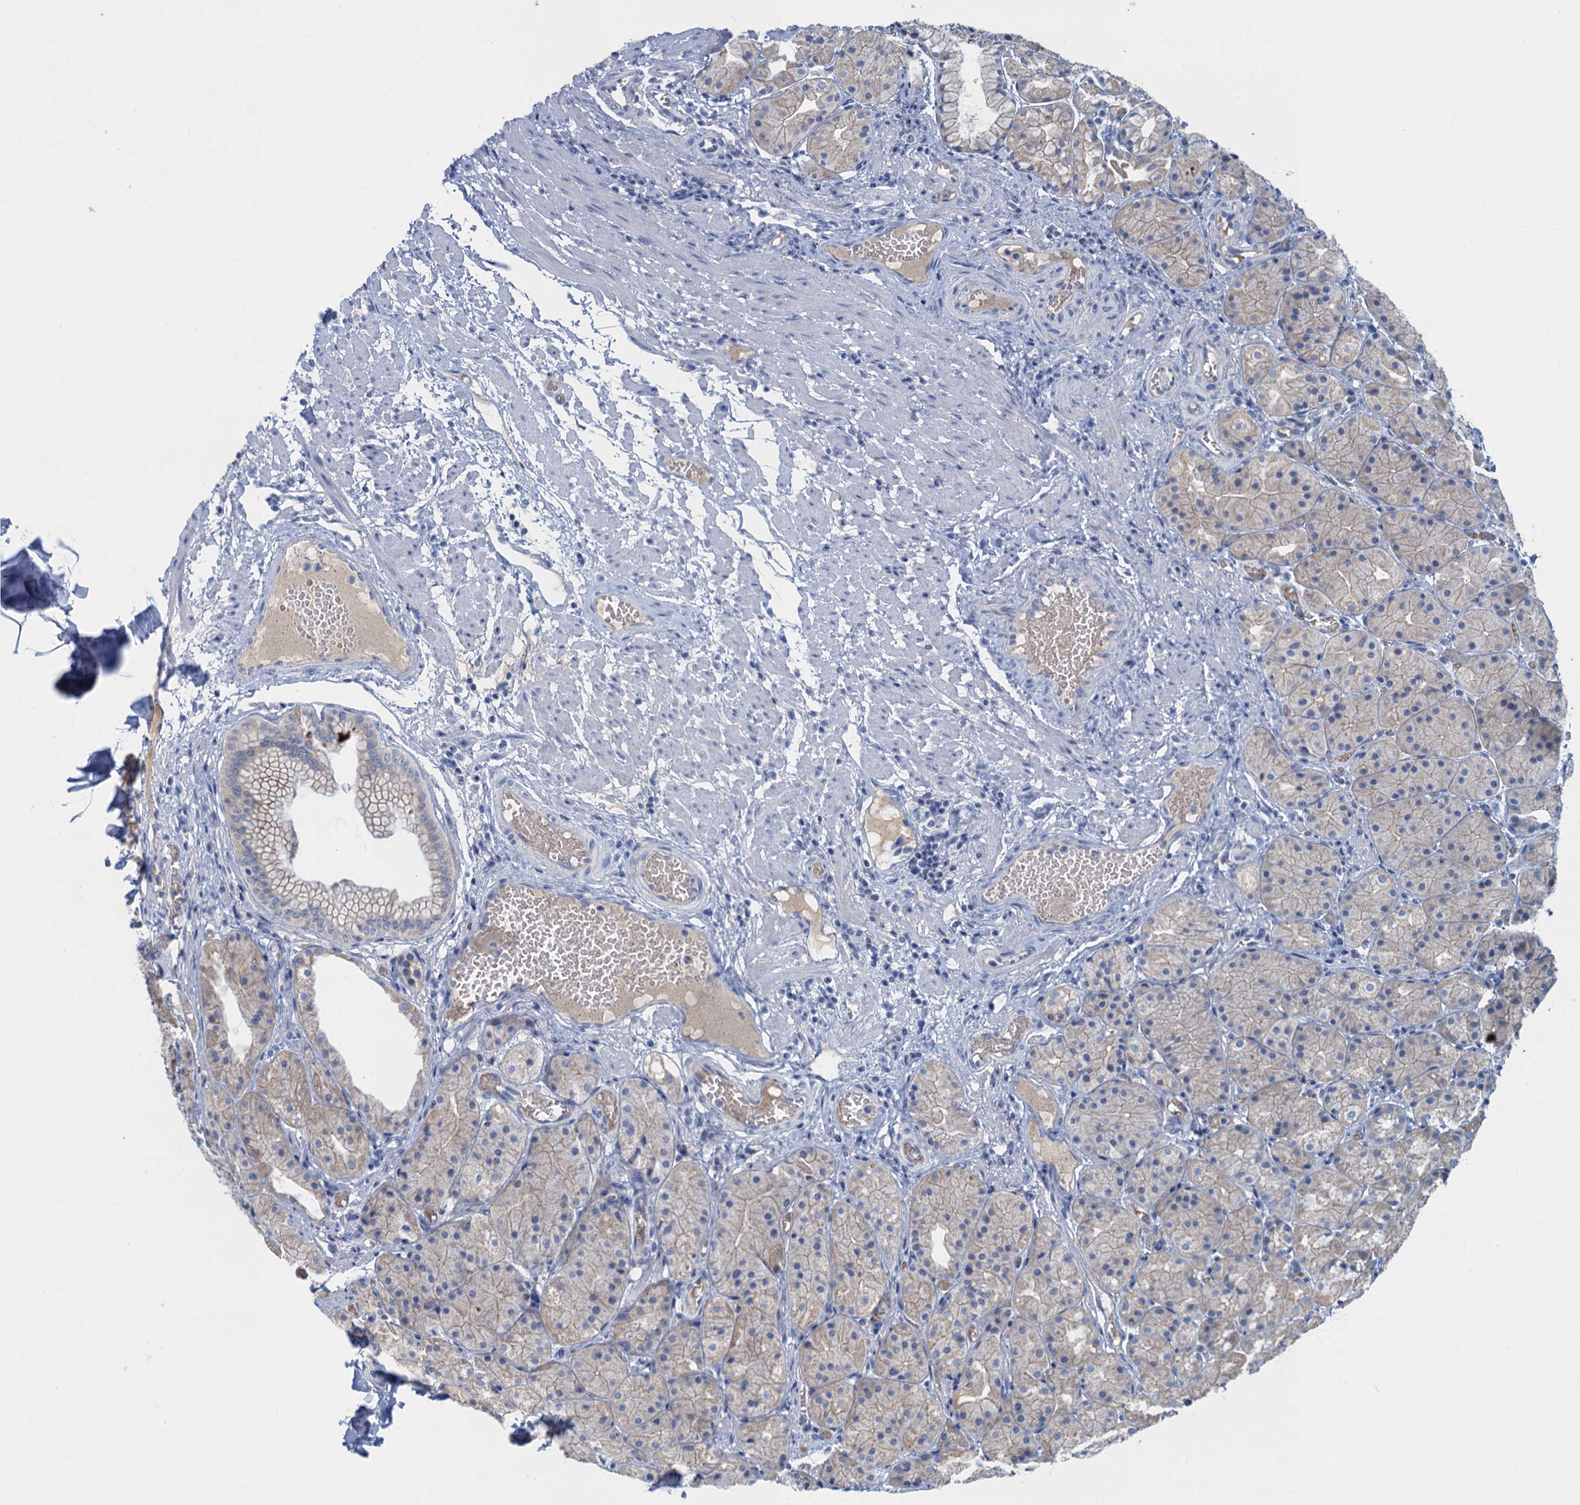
{"staining": {"intensity": "weak", "quantity": "<25%", "location": "cytoplasmic/membranous"}, "tissue": "stomach", "cell_type": "Glandular cells", "image_type": "normal", "snomed": [{"axis": "morphology", "description": "Normal tissue, NOS"}, {"axis": "topography", "description": "Stomach, upper"}], "caption": "Immunohistochemical staining of normal stomach exhibits no significant expression in glandular cells.", "gene": "MYADML2", "patient": {"sex": "male", "age": 72}}